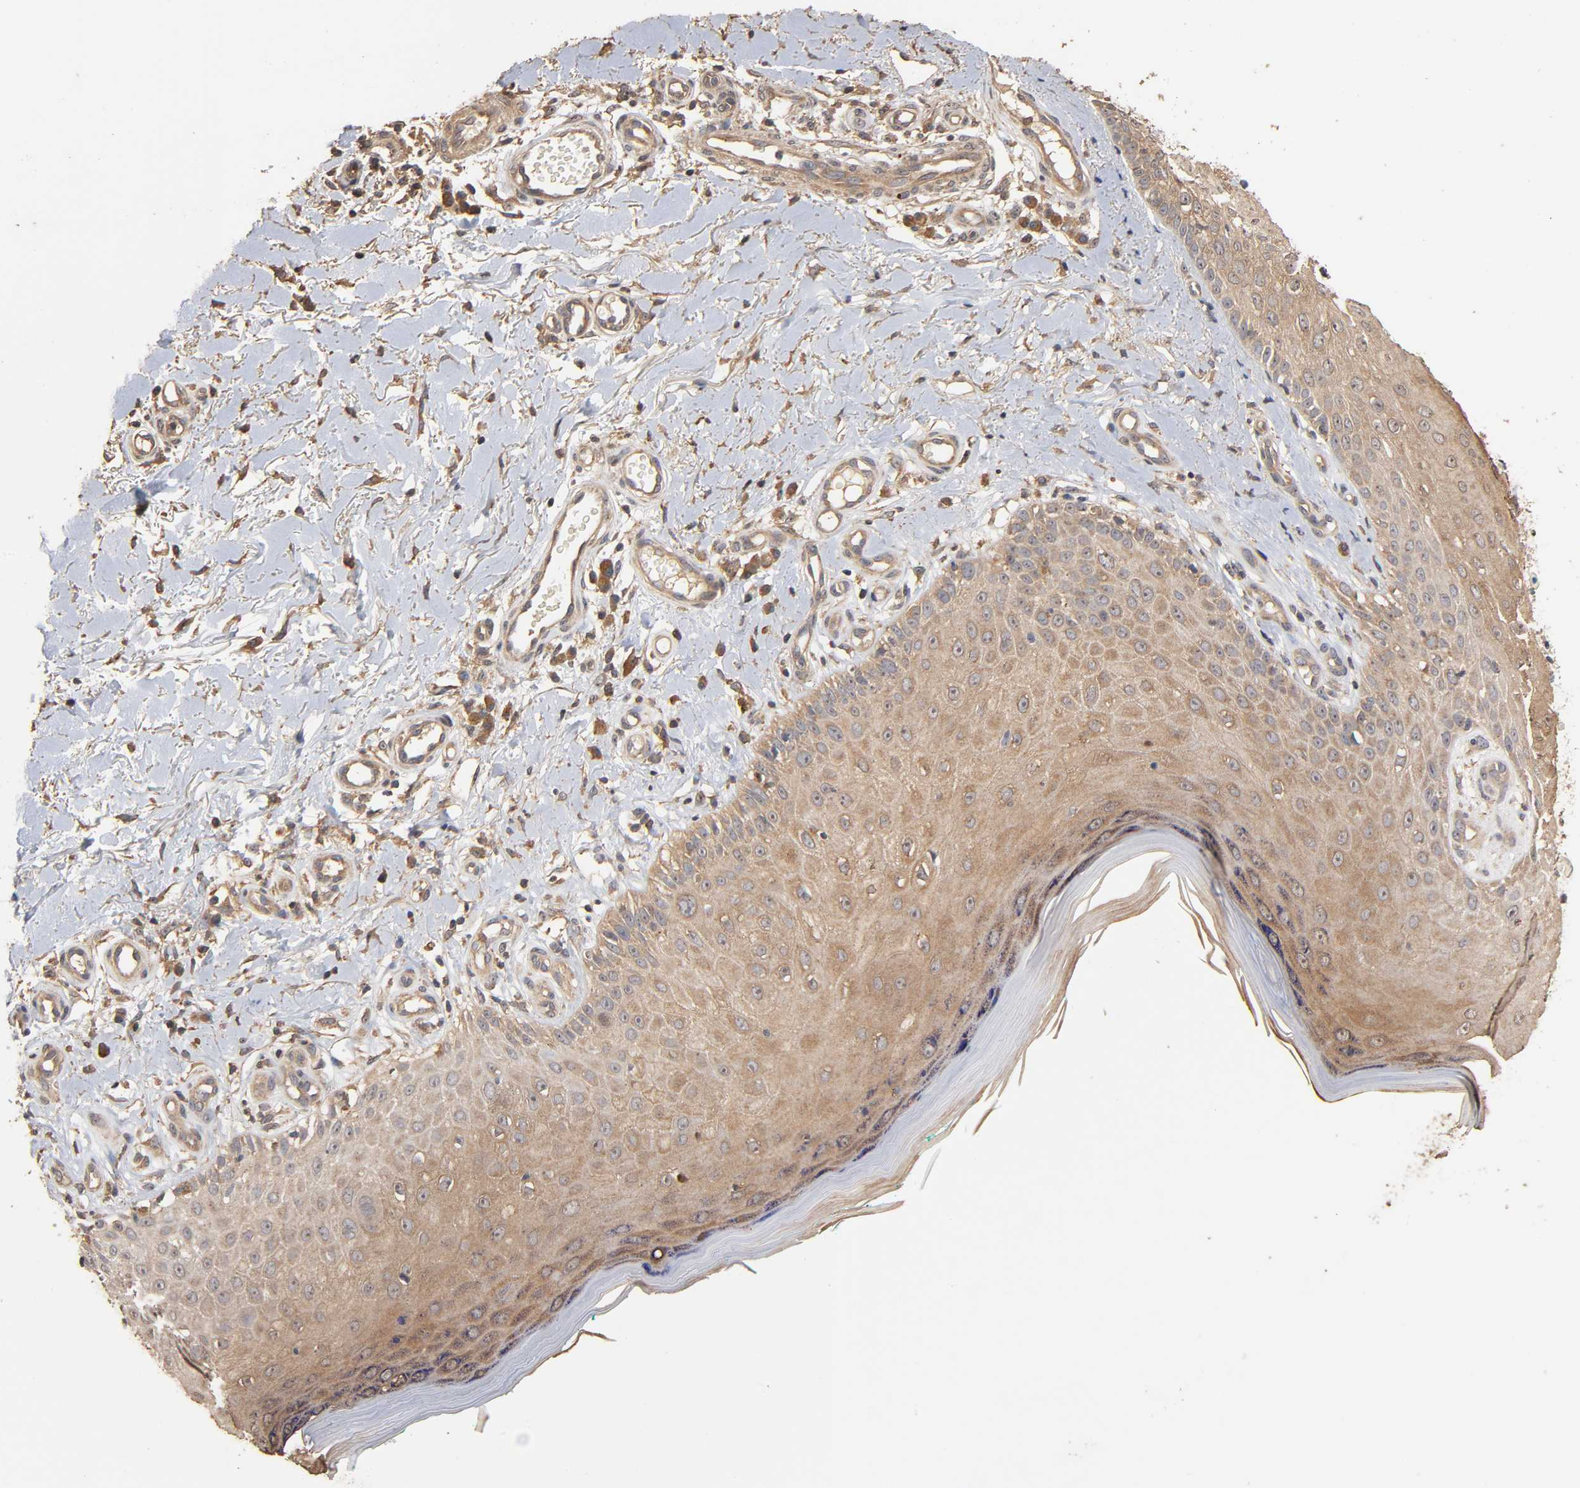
{"staining": {"intensity": "weak", "quantity": ">75%", "location": "cytoplasmic/membranous"}, "tissue": "skin cancer", "cell_type": "Tumor cells", "image_type": "cancer", "snomed": [{"axis": "morphology", "description": "Squamous cell carcinoma, NOS"}, {"axis": "topography", "description": "Skin"}], "caption": "Human skin cancer (squamous cell carcinoma) stained with a protein marker displays weak staining in tumor cells.", "gene": "ARHGEF7", "patient": {"sex": "female", "age": 42}}